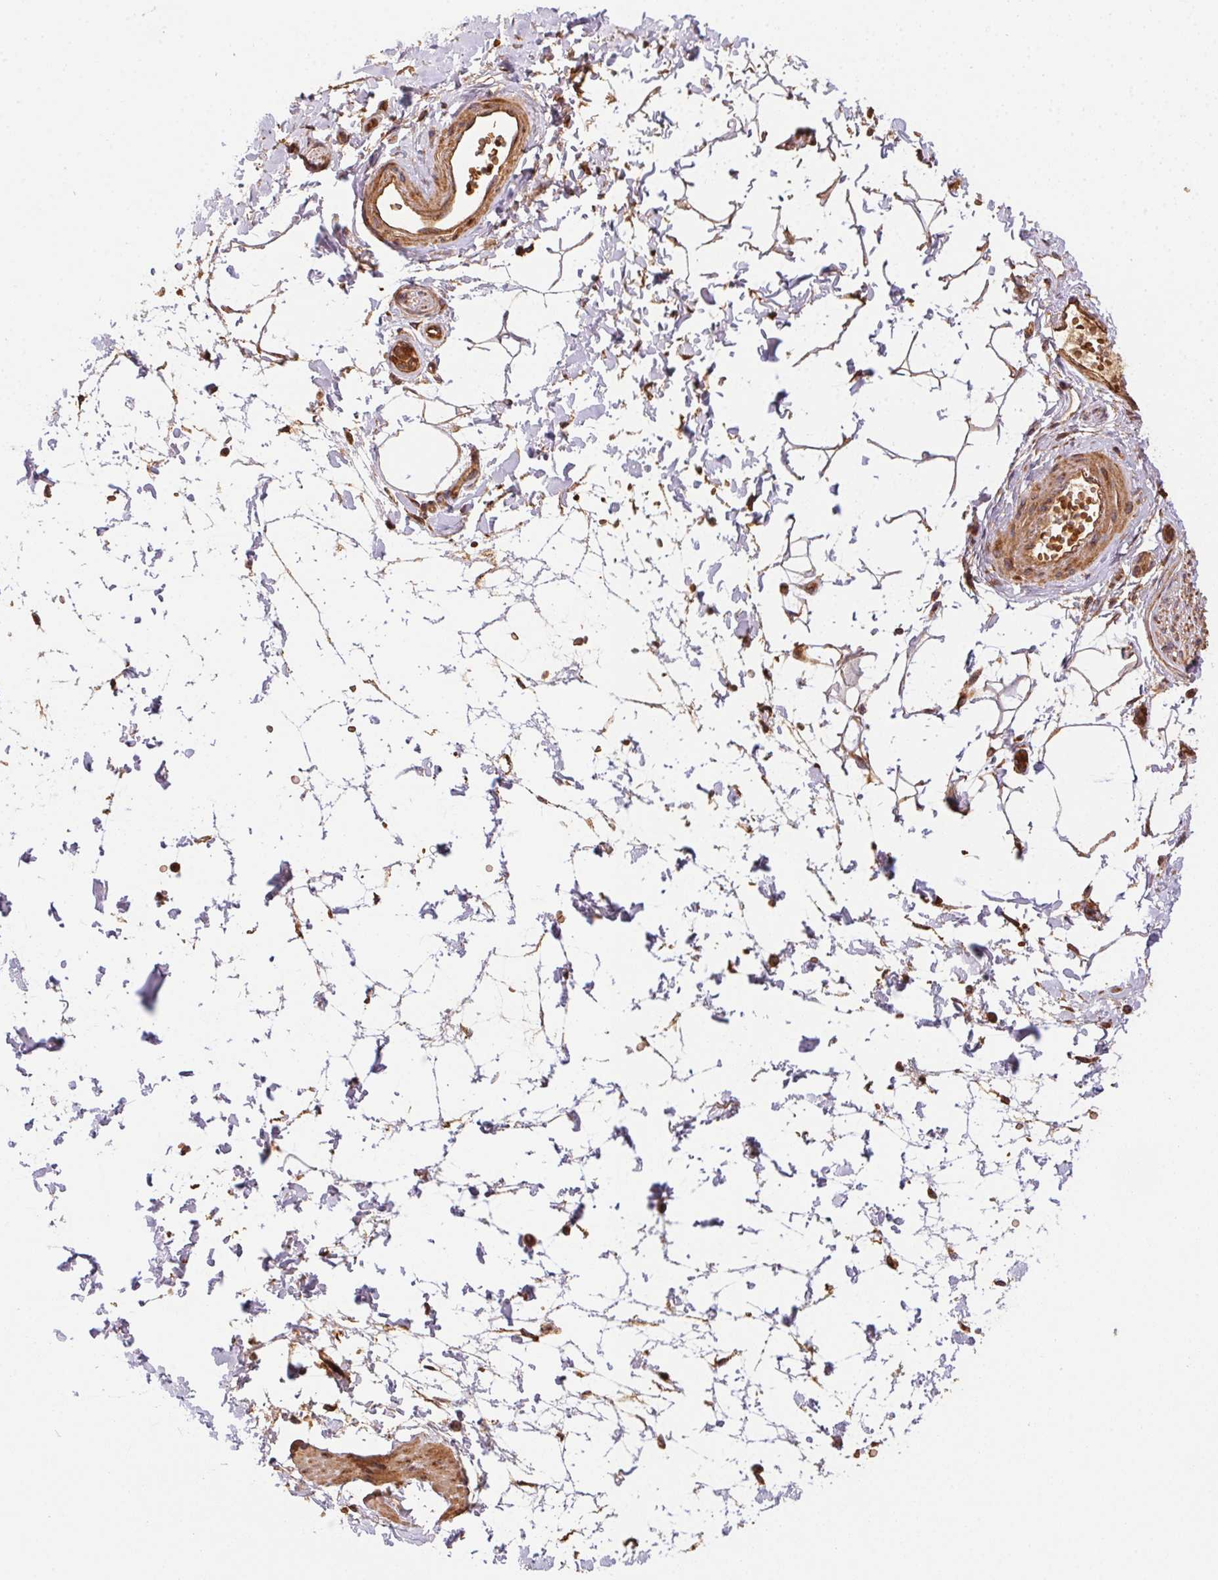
{"staining": {"intensity": "moderate", "quantity": ">75%", "location": "cytoplasmic/membranous"}, "tissue": "adipose tissue", "cell_type": "Adipocytes", "image_type": "normal", "snomed": [{"axis": "morphology", "description": "Normal tissue, NOS"}, {"axis": "topography", "description": "Smooth muscle"}, {"axis": "topography", "description": "Peripheral nerve tissue"}], "caption": "IHC staining of benign adipose tissue, which demonstrates medium levels of moderate cytoplasmic/membranous positivity in approximately >75% of adipocytes indicating moderate cytoplasmic/membranous protein staining. The staining was performed using DAB (3,3'-diaminobenzidine) (brown) for protein detection and nuclei were counterstained in hematoxylin (blue).", "gene": "USE1", "patient": {"sex": "male", "age": 58}}